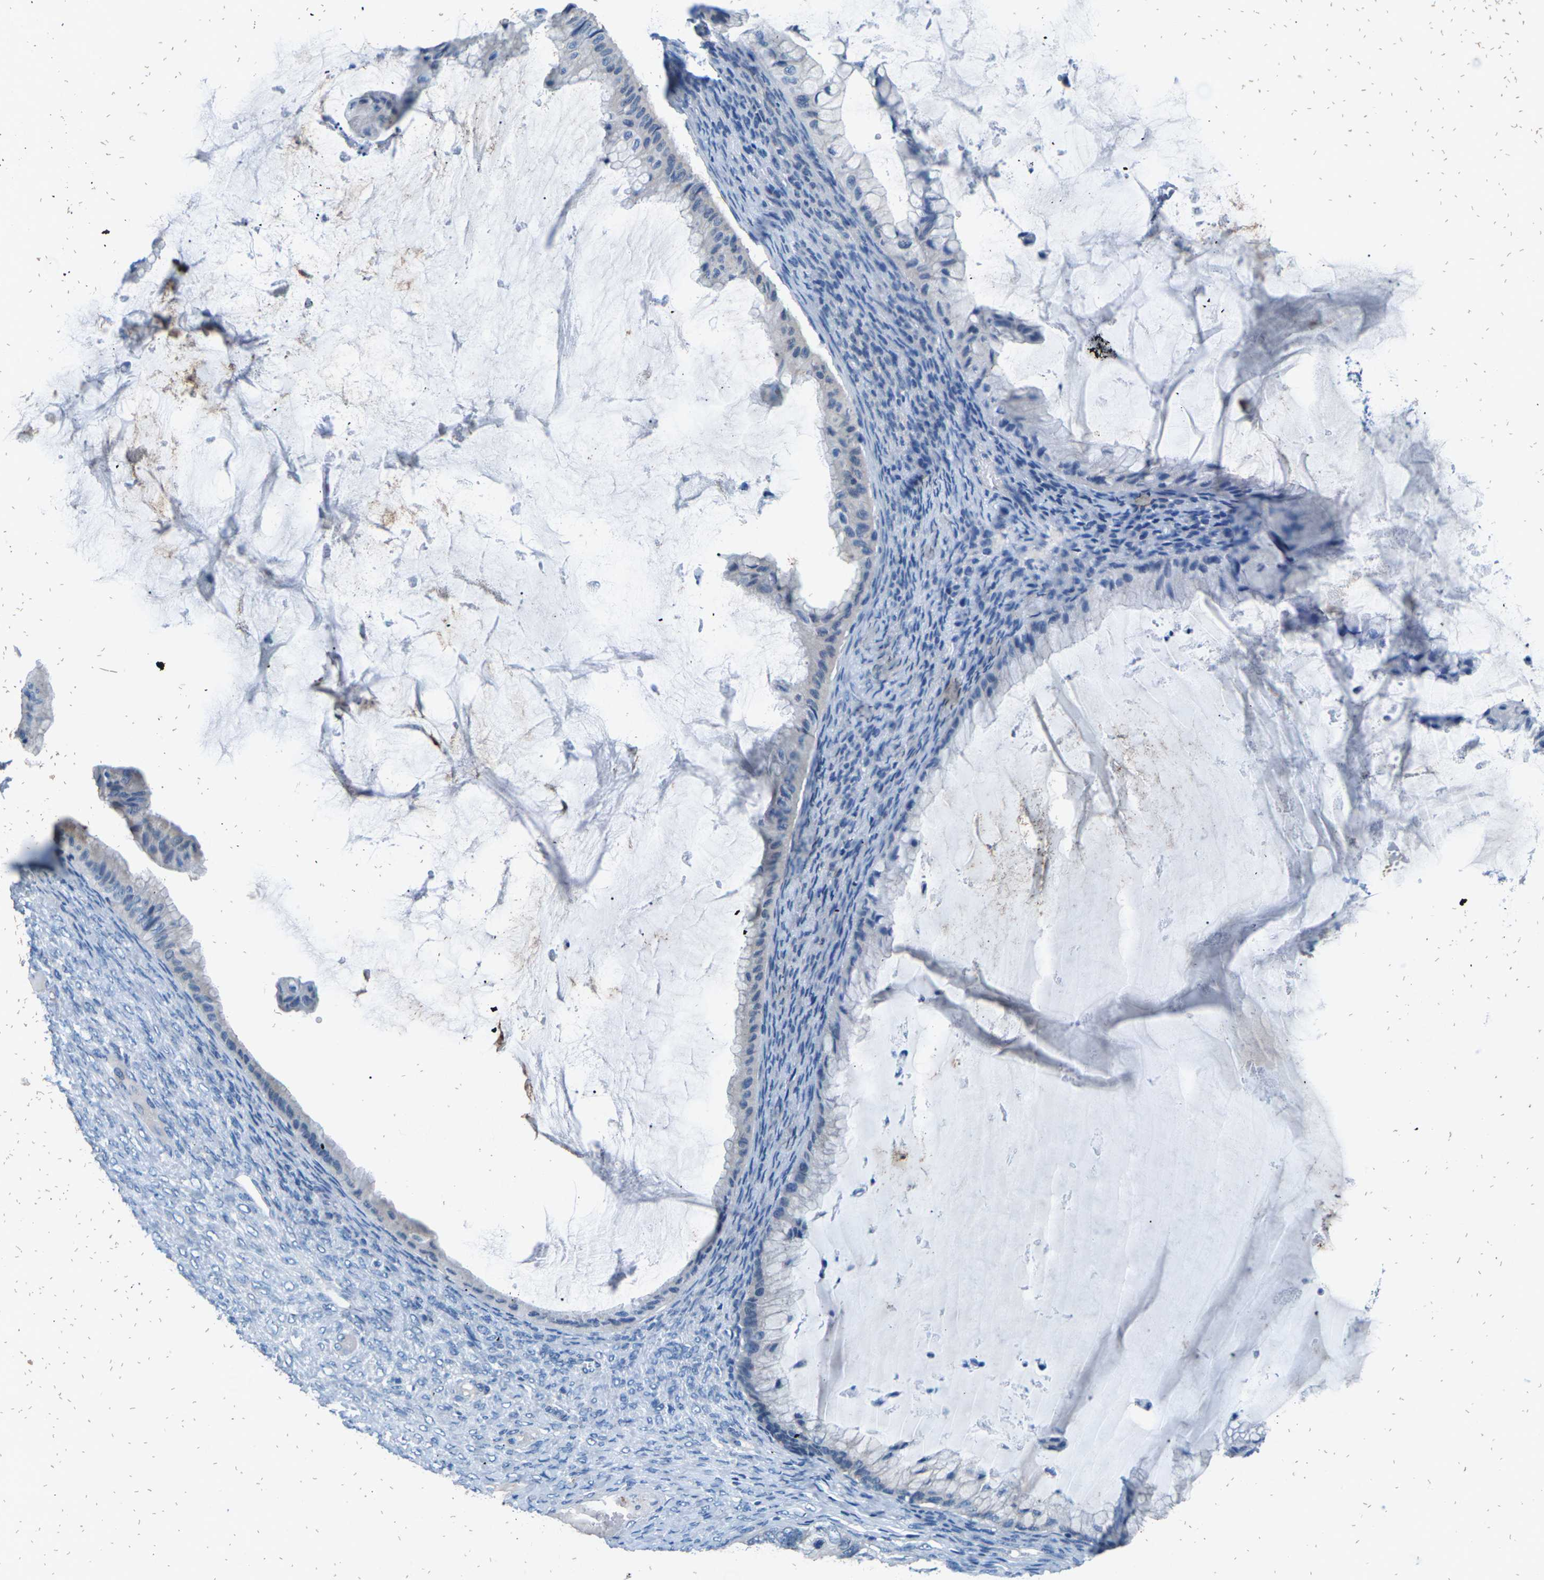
{"staining": {"intensity": "strong", "quantity": "<25%", "location": "cytoplasmic/membranous"}, "tissue": "ovarian cancer", "cell_type": "Tumor cells", "image_type": "cancer", "snomed": [{"axis": "morphology", "description": "Cystadenocarcinoma, mucinous, NOS"}, {"axis": "topography", "description": "Ovary"}], "caption": "Mucinous cystadenocarcinoma (ovarian) tissue demonstrates strong cytoplasmic/membranous expression in about <25% of tumor cells (brown staining indicates protein expression, while blue staining denotes nuclei).", "gene": "UMOD", "patient": {"sex": "female", "age": 61}}